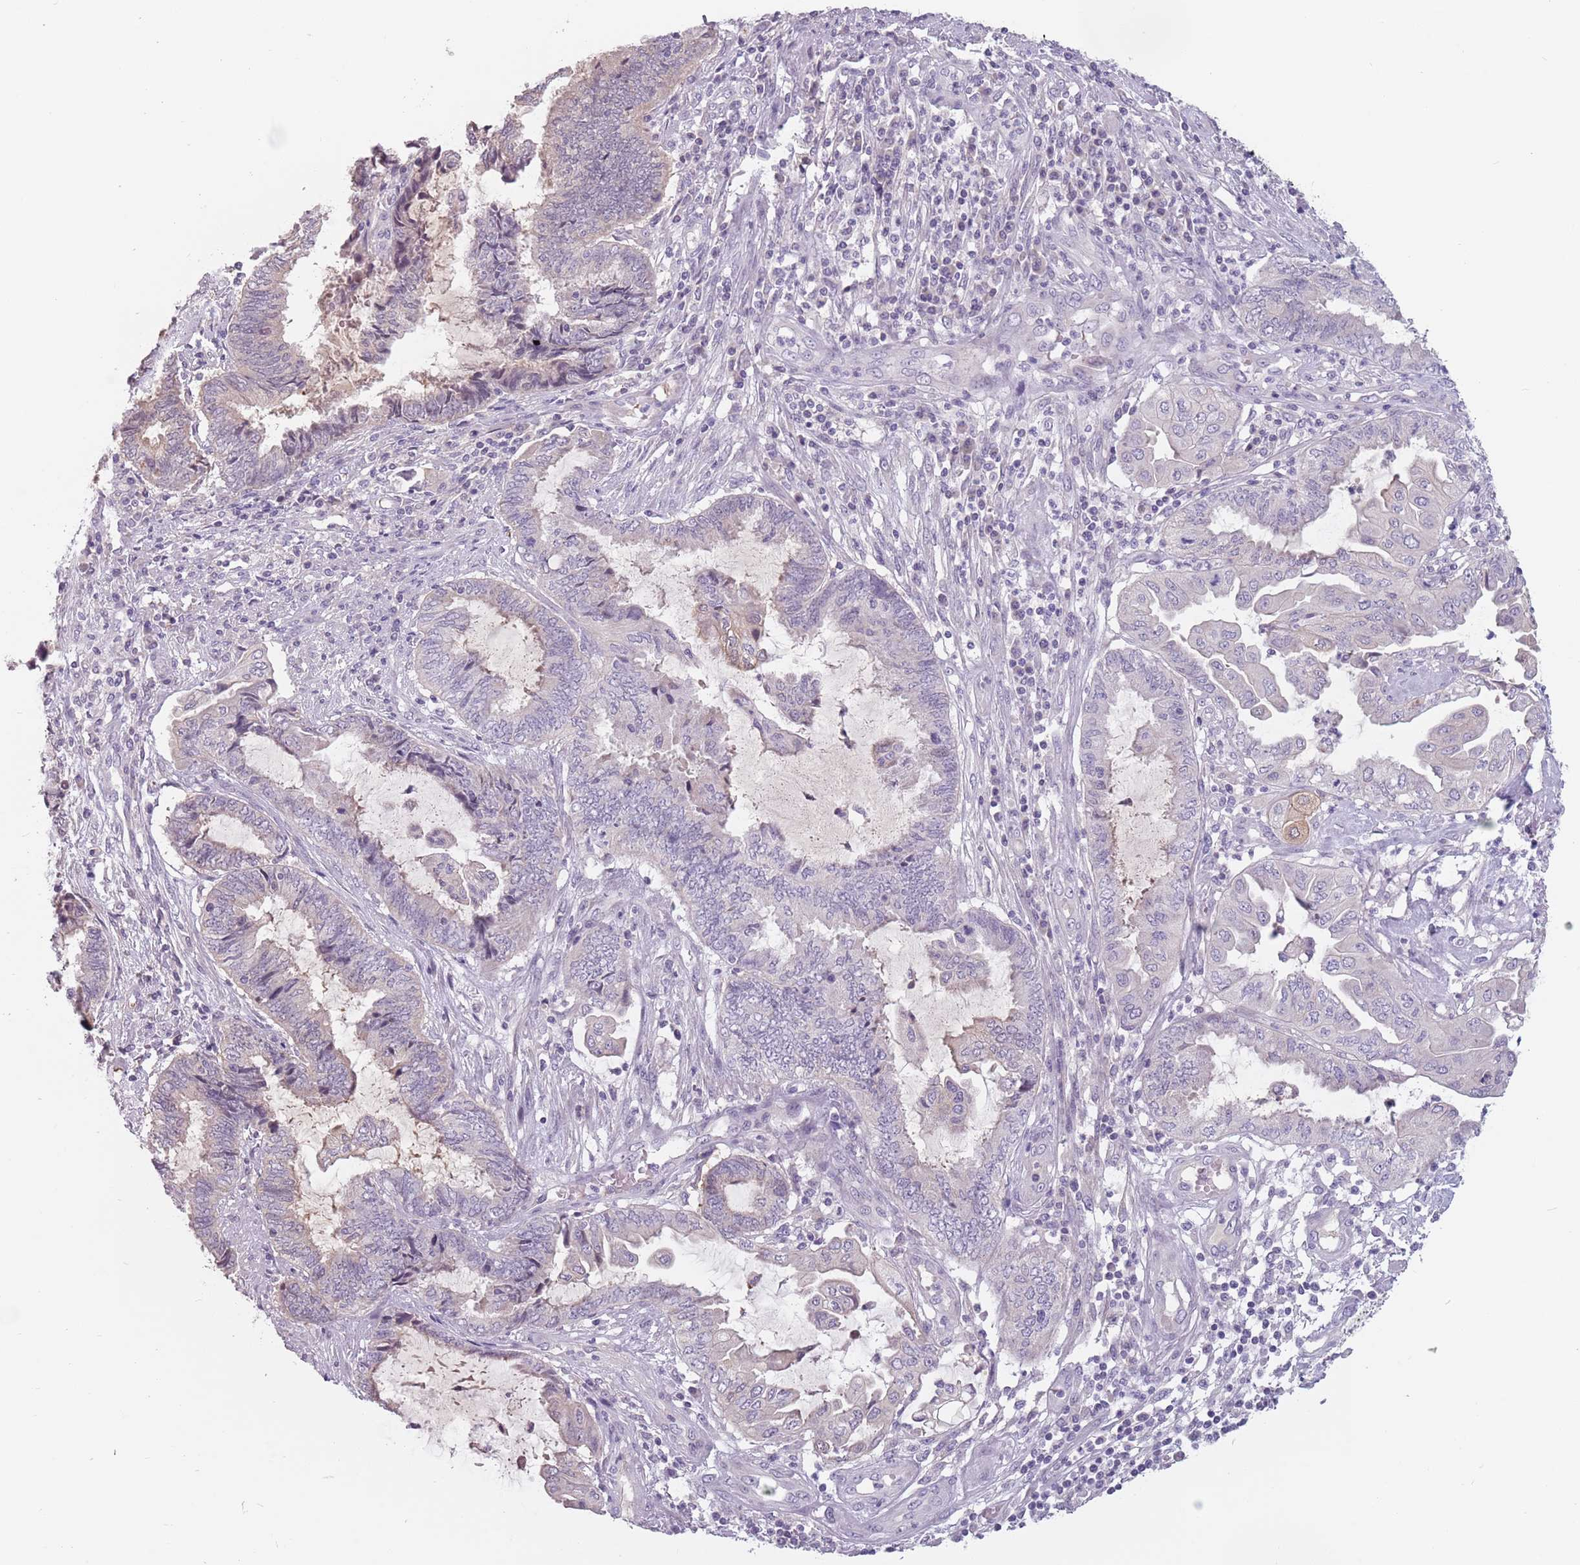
{"staining": {"intensity": "negative", "quantity": "none", "location": "none"}, "tissue": "endometrial cancer", "cell_type": "Tumor cells", "image_type": "cancer", "snomed": [{"axis": "morphology", "description": "Adenocarcinoma, NOS"}, {"axis": "topography", "description": "Uterus"}, {"axis": "topography", "description": "Endometrium"}], "caption": "The micrograph exhibits no significant positivity in tumor cells of endometrial adenocarcinoma. (Brightfield microscopy of DAB IHC at high magnification).", "gene": "CEP19", "patient": {"sex": "female", "age": 70}}